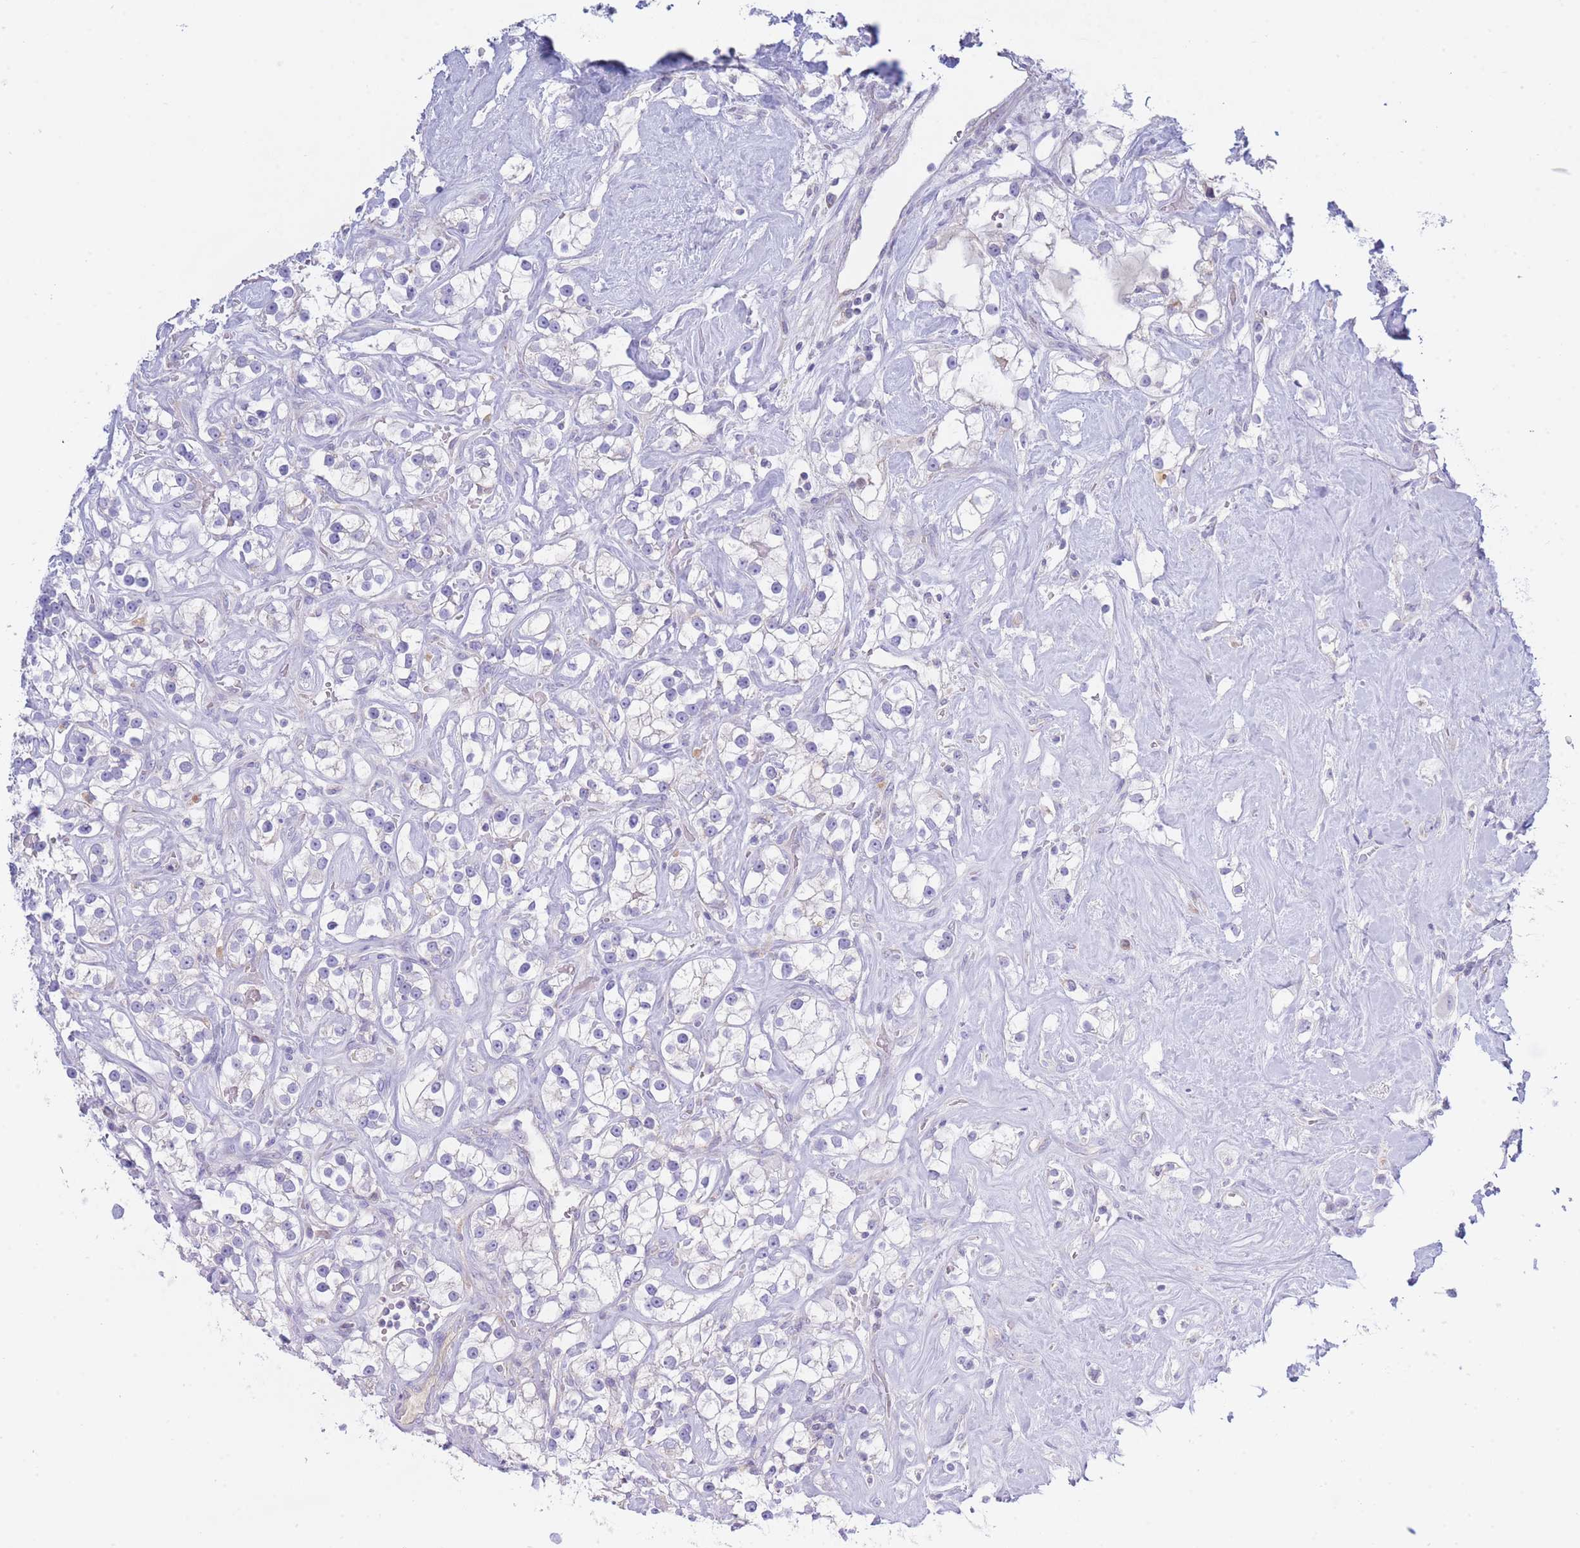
{"staining": {"intensity": "negative", "quantity": "none", "location": "none"}, "tissue": "renal cancer", "cell_type": "Tumor cells", "image_type": "cancer", "snomed": [{"axis": "morphology", "description": "Adenocarcinoma, NOS"}, {"axis": "topography", "description": "Kidney"}], "caption": "Immunohistochemical staining of renal adenocarcinoma displays no significant staining in tumor cells. (Stains: DAB (3,3'-diaminobenzidine) IHC with hematoxylin counter stain, Microscopy: brightfield microscopy at high magnification).", "gene": "NANP", "patient": {"sex": "male", "age": 77}}